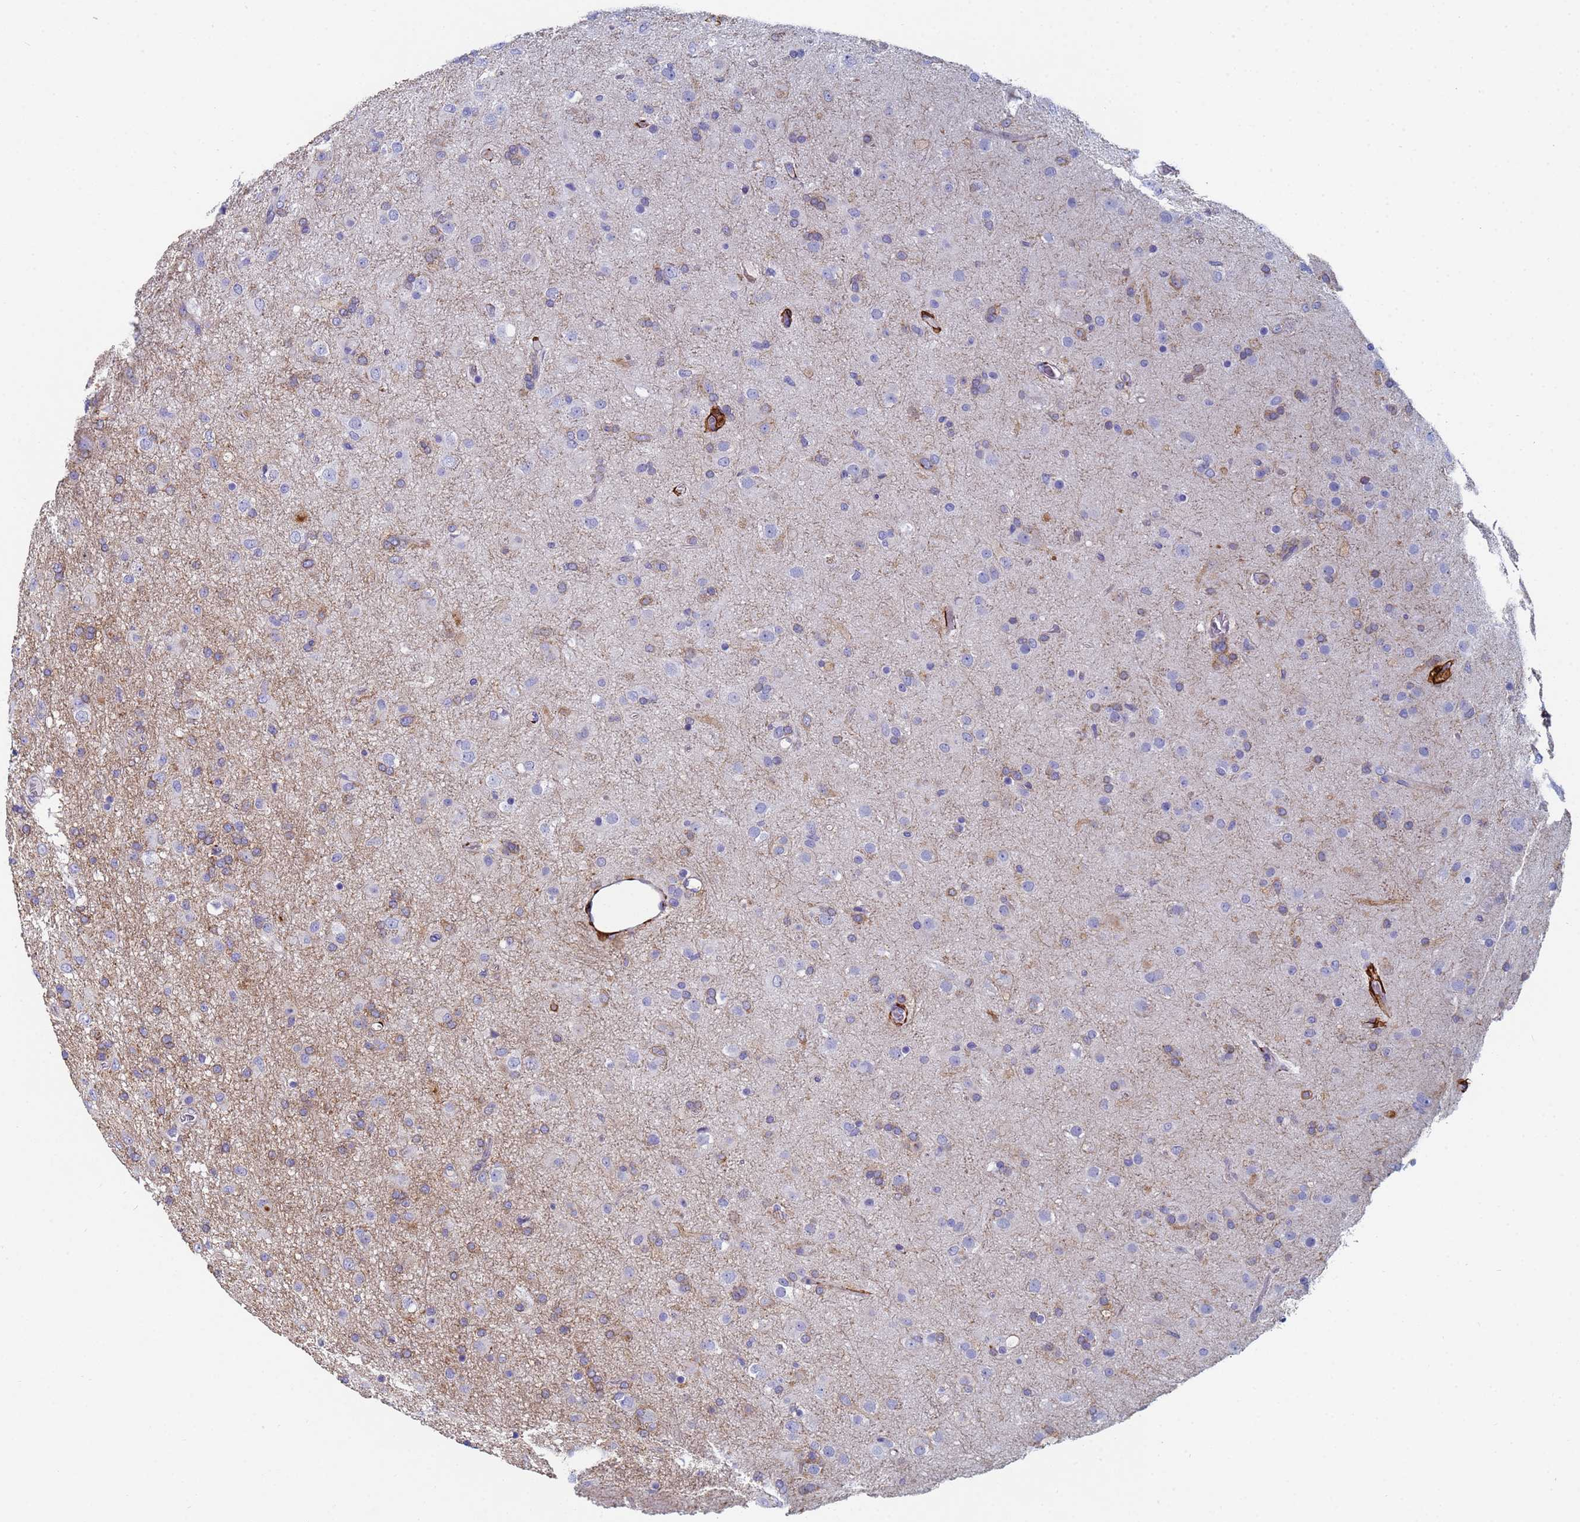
{"staining": {"intensity": "negative", "quantity": "none", "location": "none"}, "tissue": "glioma", "cell_type": "Tumor cells", "image_type": "cancer", "snomed": [{"axis": "morphology", "description": "Glioma, malignant, Low grade"}, {"axis": "topography", "description": "Brain"}], "caption": "This image is of malignant glioma (low-grade) stained with immunohistochemistry (IHC) to label a protein in brown with the nuclei are counter-stained blue. There is no expression in tumor cells.", "gene": "ABCA8", "patient": {"sex": "male", "age": 65}}